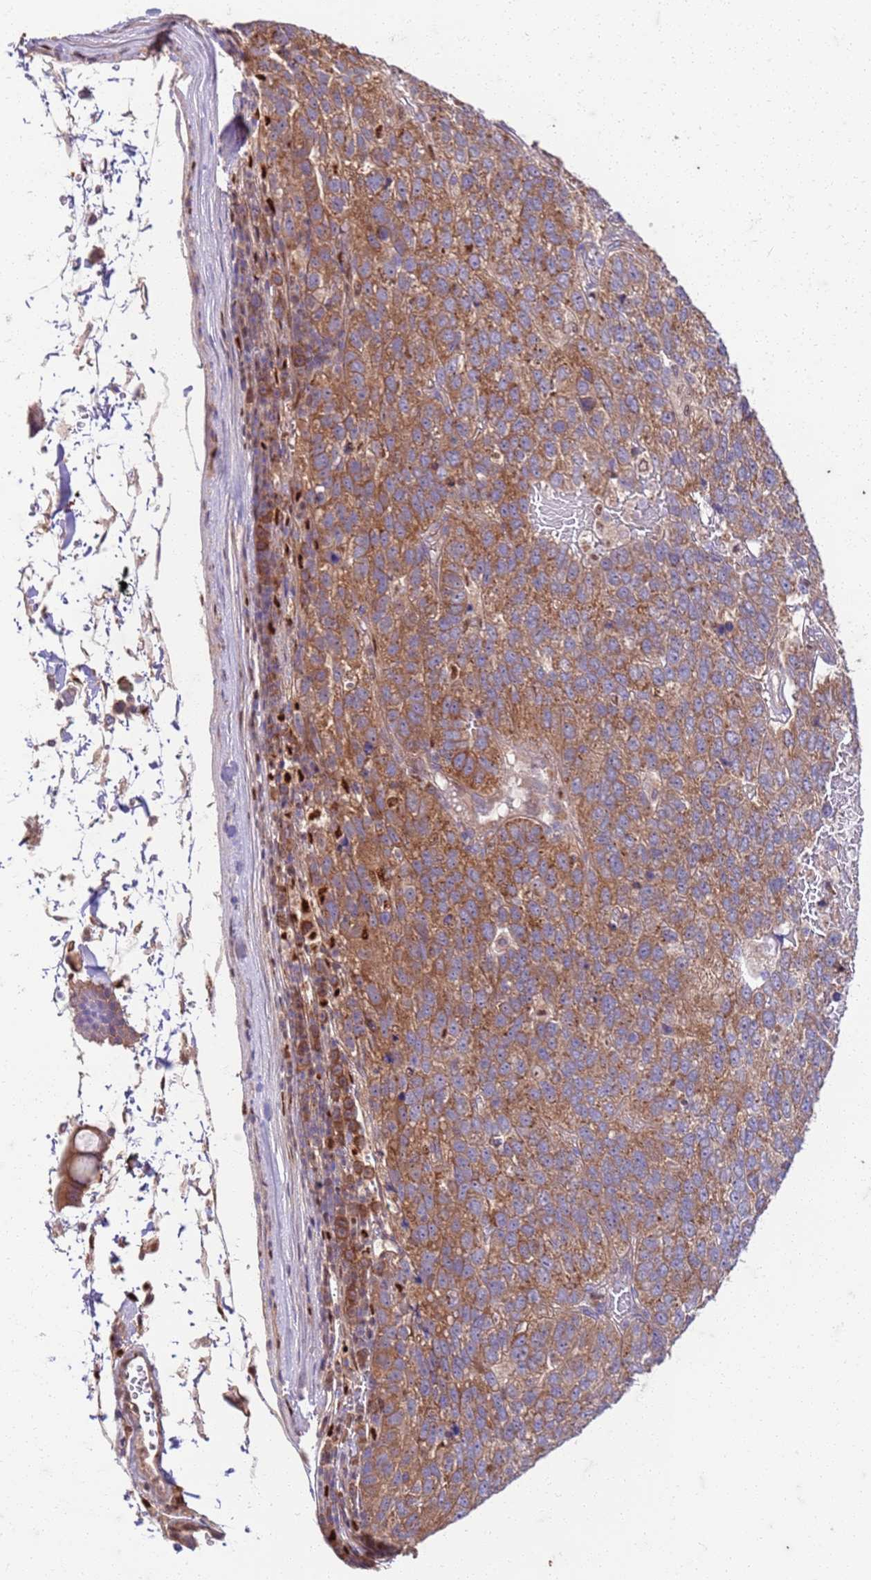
{"staining": {"intensity": "moderate", "quantity": "25%-75%", "location": "cytoplasmic/membranous"}, "tissue": "pancreatic cancer", "cell_type": "Tumor cells", "image_type": "cancer", "snomed": [{"axis": "morphology", "description": "Adenocarcinoma, NOS"}, {"axis": "topography", "description": "Pancreas"}], "caption": "Pancreatic cancer tissue exhibits moderate cytoplasmic/membranous staining in approximately 25%-75% of tumor cells", "gene": "OSBP", "patient": {"sex": "female", "age": 61}}